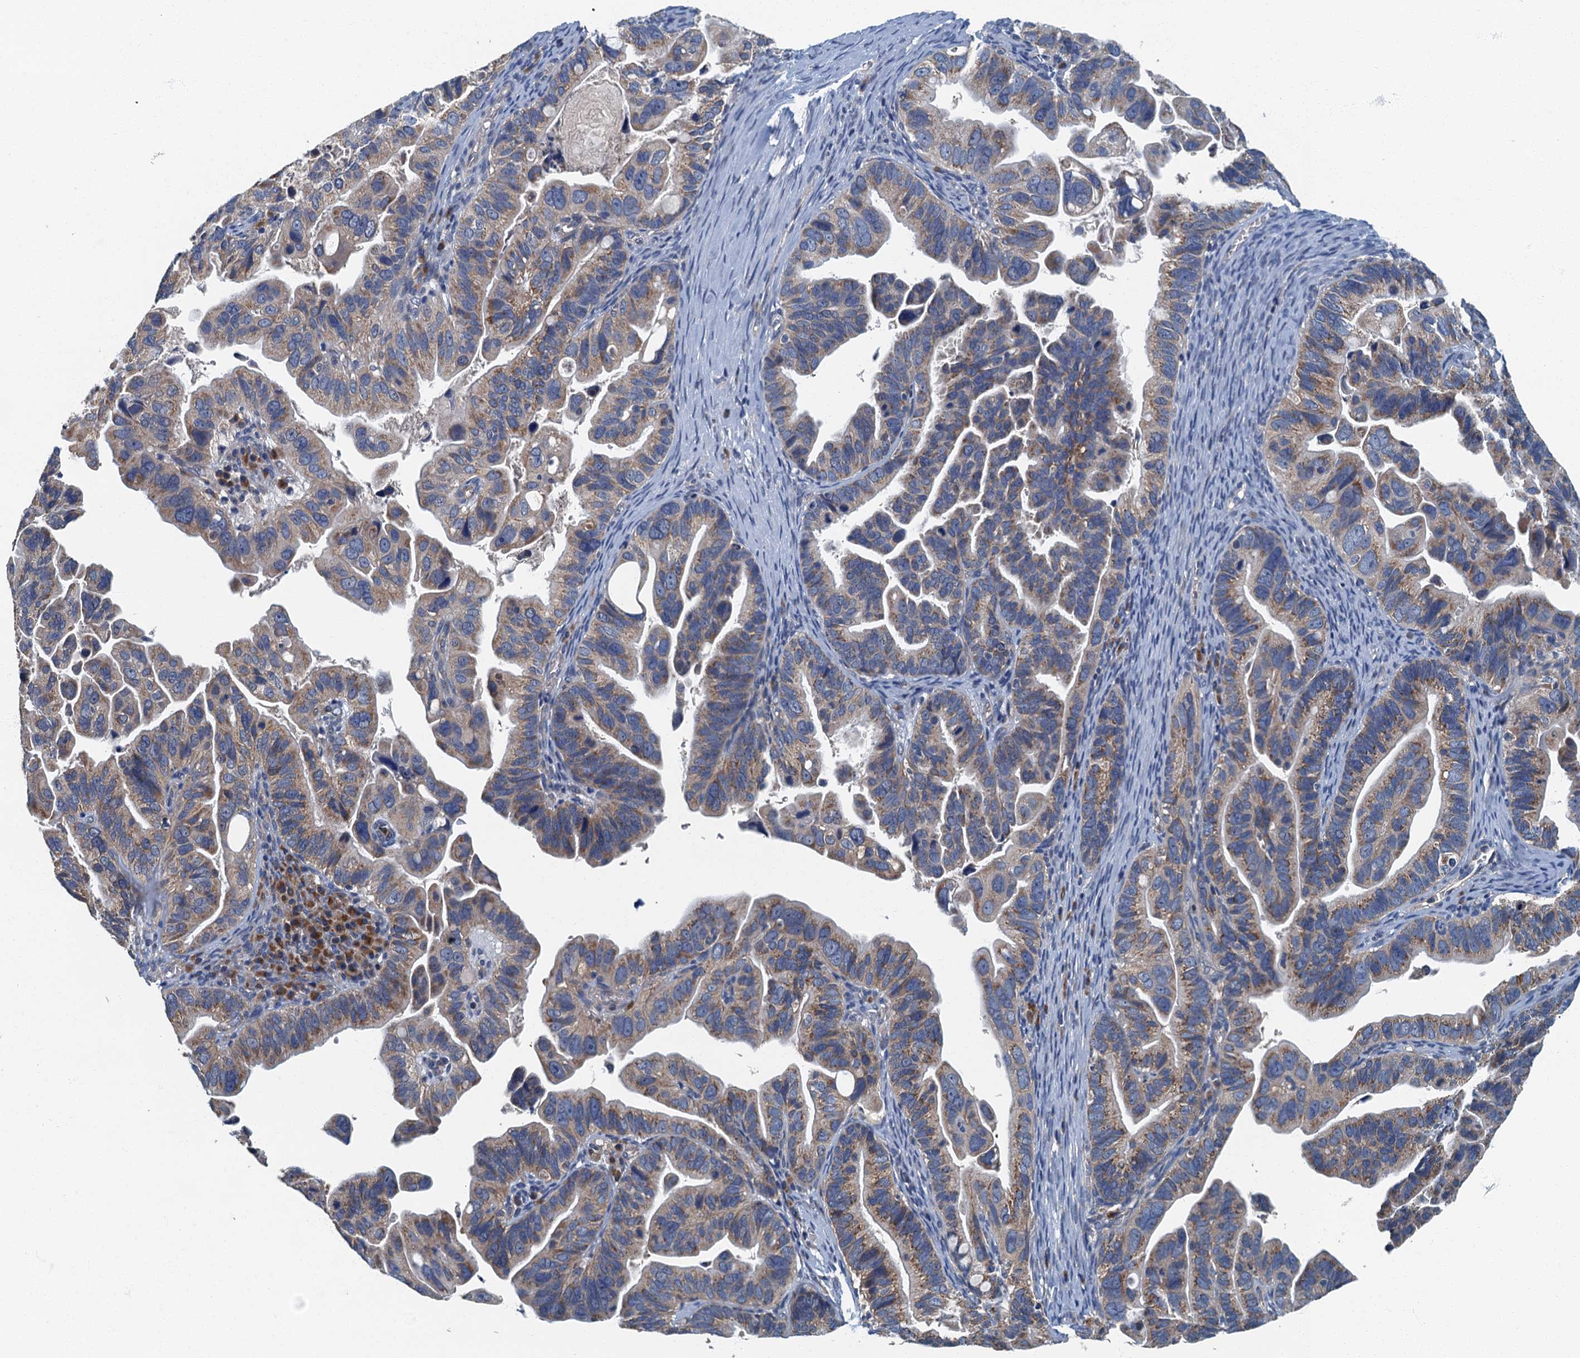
{"staining": {"intensity": "moderate", "quantity": "25%-75%", "location": "cytoplasmic/membranous"}, "tissue": "ovarian cancer", "cell_type": "Tumor cells", "image_type": "cancer", "snomed": [{"axis": "morphology", "description": "Cystadenocarcinoma, serous, NOS"}, {"axis": "topography", "description": "Ovary"}], "caption": "High-power microscopy captured an IHC histopathology image of ovarian cancer (serous cystadenocarcinoma), revealing moderate cytoplasmic/membranous expression in about 25%-75% of tumor cells.", "gene": "DDX49", "patient": {"sex": "female", "age": 56}}